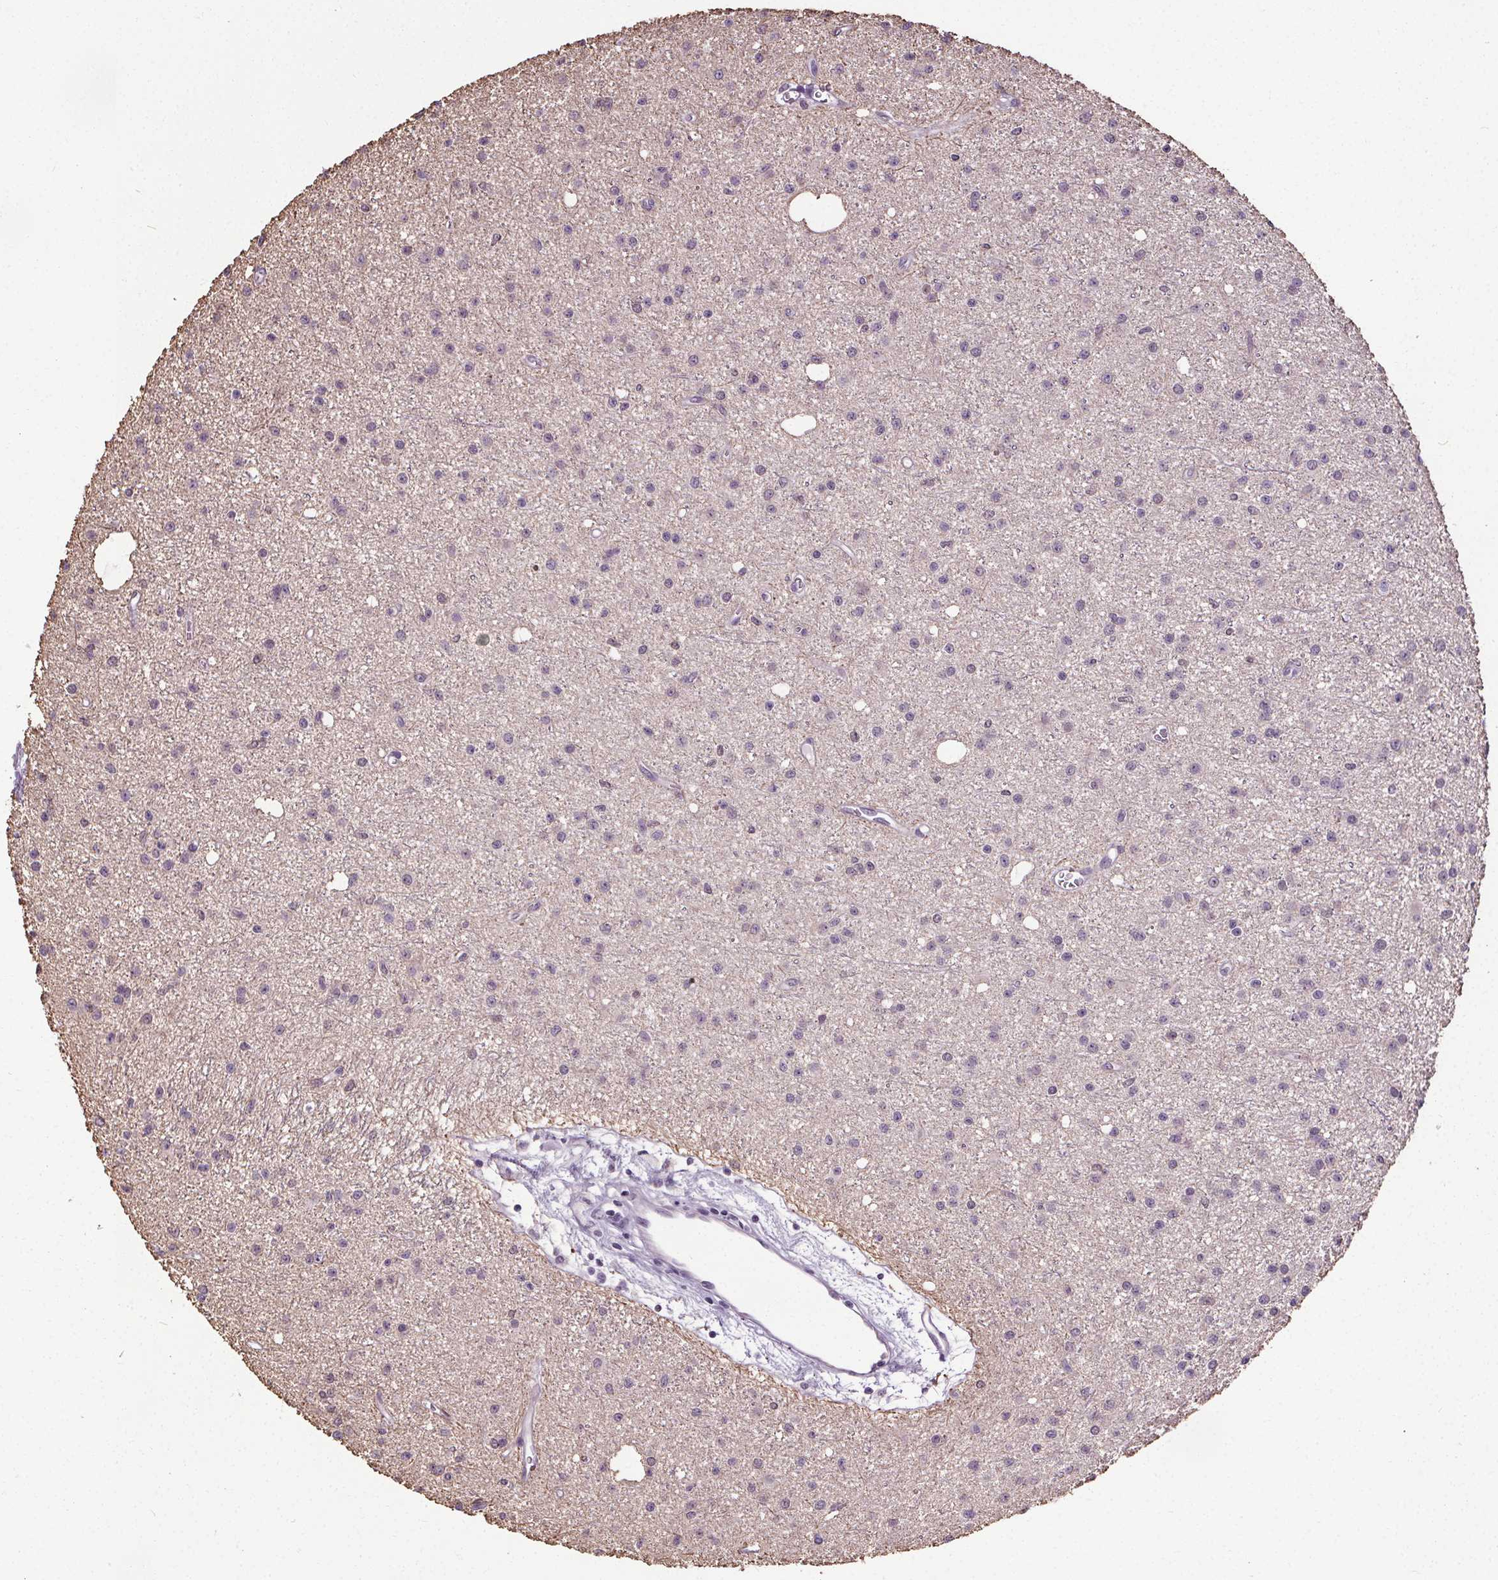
{"staining": {"intensity": "negative", "quantity": "none", "location": "none"}, "tissue": "glioma", "cell_type": "Tumor cells", "image_type": "cancer", "snomed": [{"axis": "morphology", "description": "Glioma, malignant, Low grade"}, {"axis": "topography", "description": "Brain"}], "caption": "This is a image of immunohistochemistry (IHC) staining of glioma, which shows no staining in tumor cells. Nuclei are stained in blue.", "gene": "TMEM240", "patient": {"sex": "male", "age": 27}}